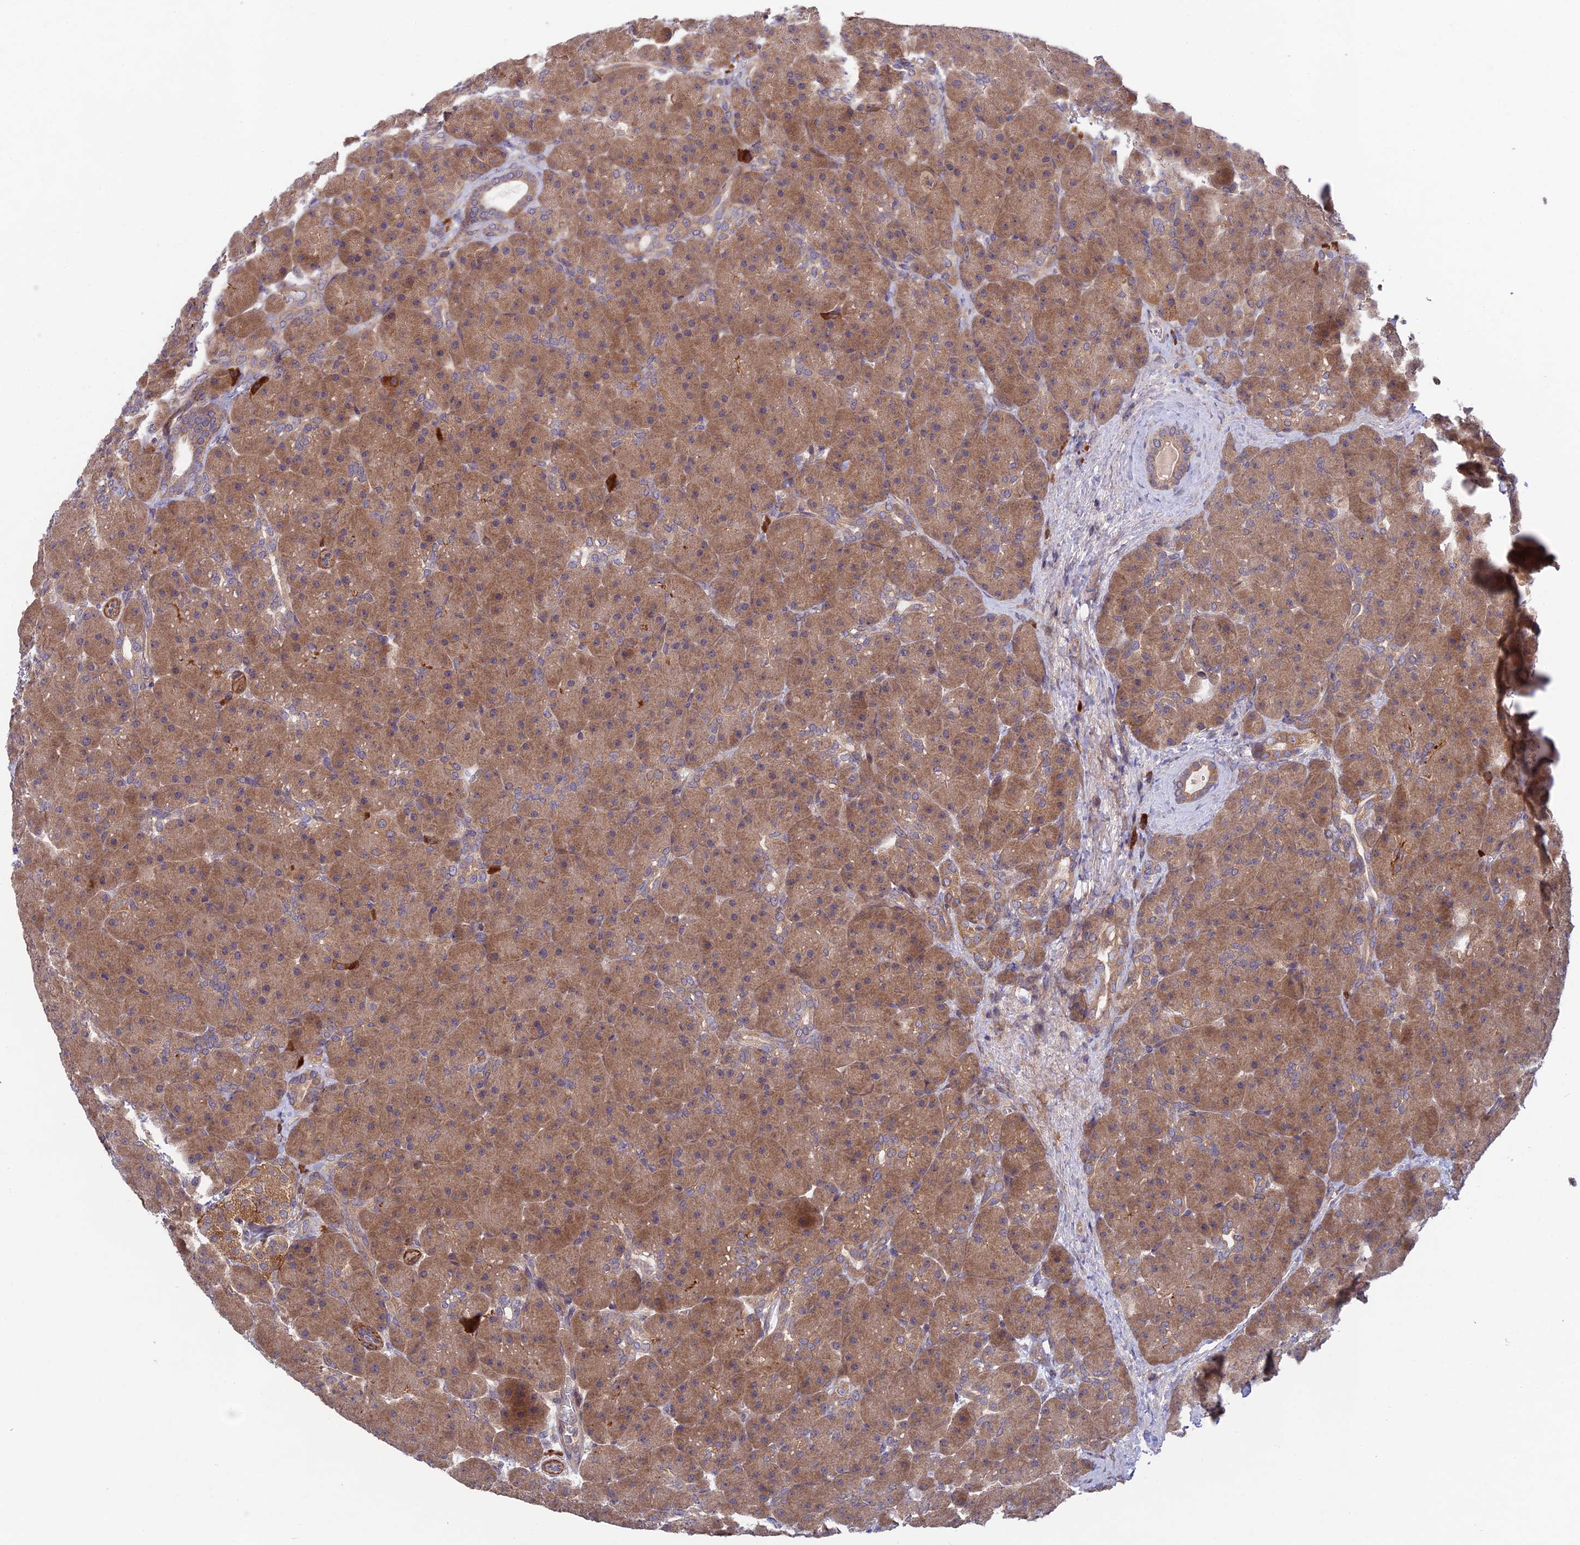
{"staining": {"intensity": "moderate", "quantity": ">75%", "location": "cytoplasmic/membranous"}, "tissue": "pancreas", "cell_type": "Exocrine glandular cells", "image_type": "normal", "snomed": [{"axis": "morphology", "description": "Normal tissue, NOS"}, {"axis": "topography", "description": "Pancreas"}], "caption": "Immunohistochemistry photomicrograph of unremarkable pancreas stained for a protein (brown), which exhibits medium levels of moderate cytoplasmic/membranous staining in approximately >75% of exocrine glandular cells.", "gene": "UROS", "patient": {"sex": "male", "age": 66}}